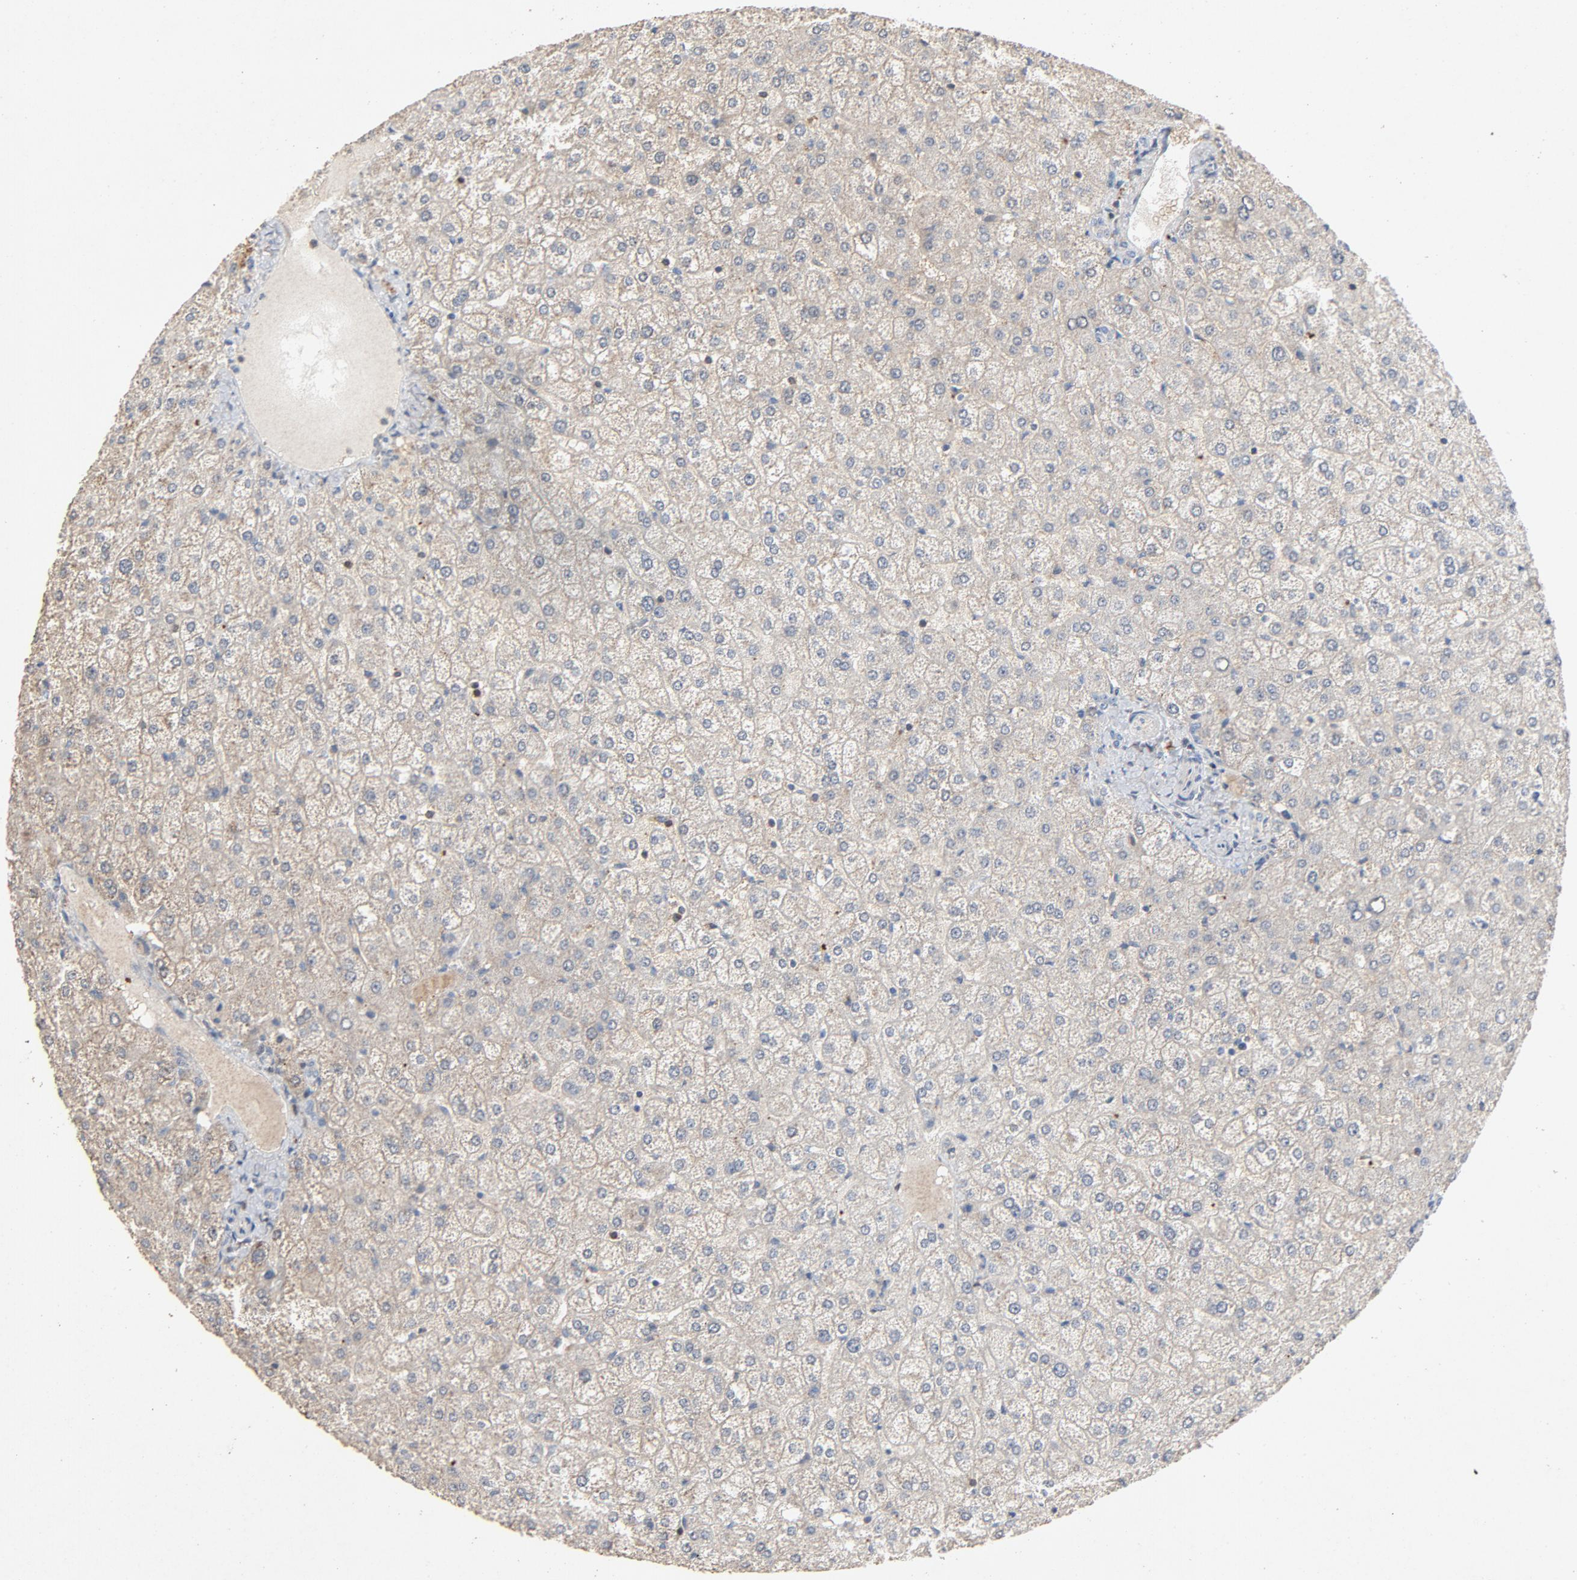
{"staining": {"intensity": "negative", "quantity": "none", "location": "none"}, "tissue": "liver", "cell_type": "Cholangiocytes", "image_type": "normal", "snomed": [{"axis": "morphology", "description": "Normal tissue, NOS"}, {"axis": "topography", "description": "Liver"}], "caption": "Immunohistochemical staining of normal liver displays no significant staining in cholangiocytes.", "gene": "CDK6", "patient": {"sex": "female", "age": 32}}